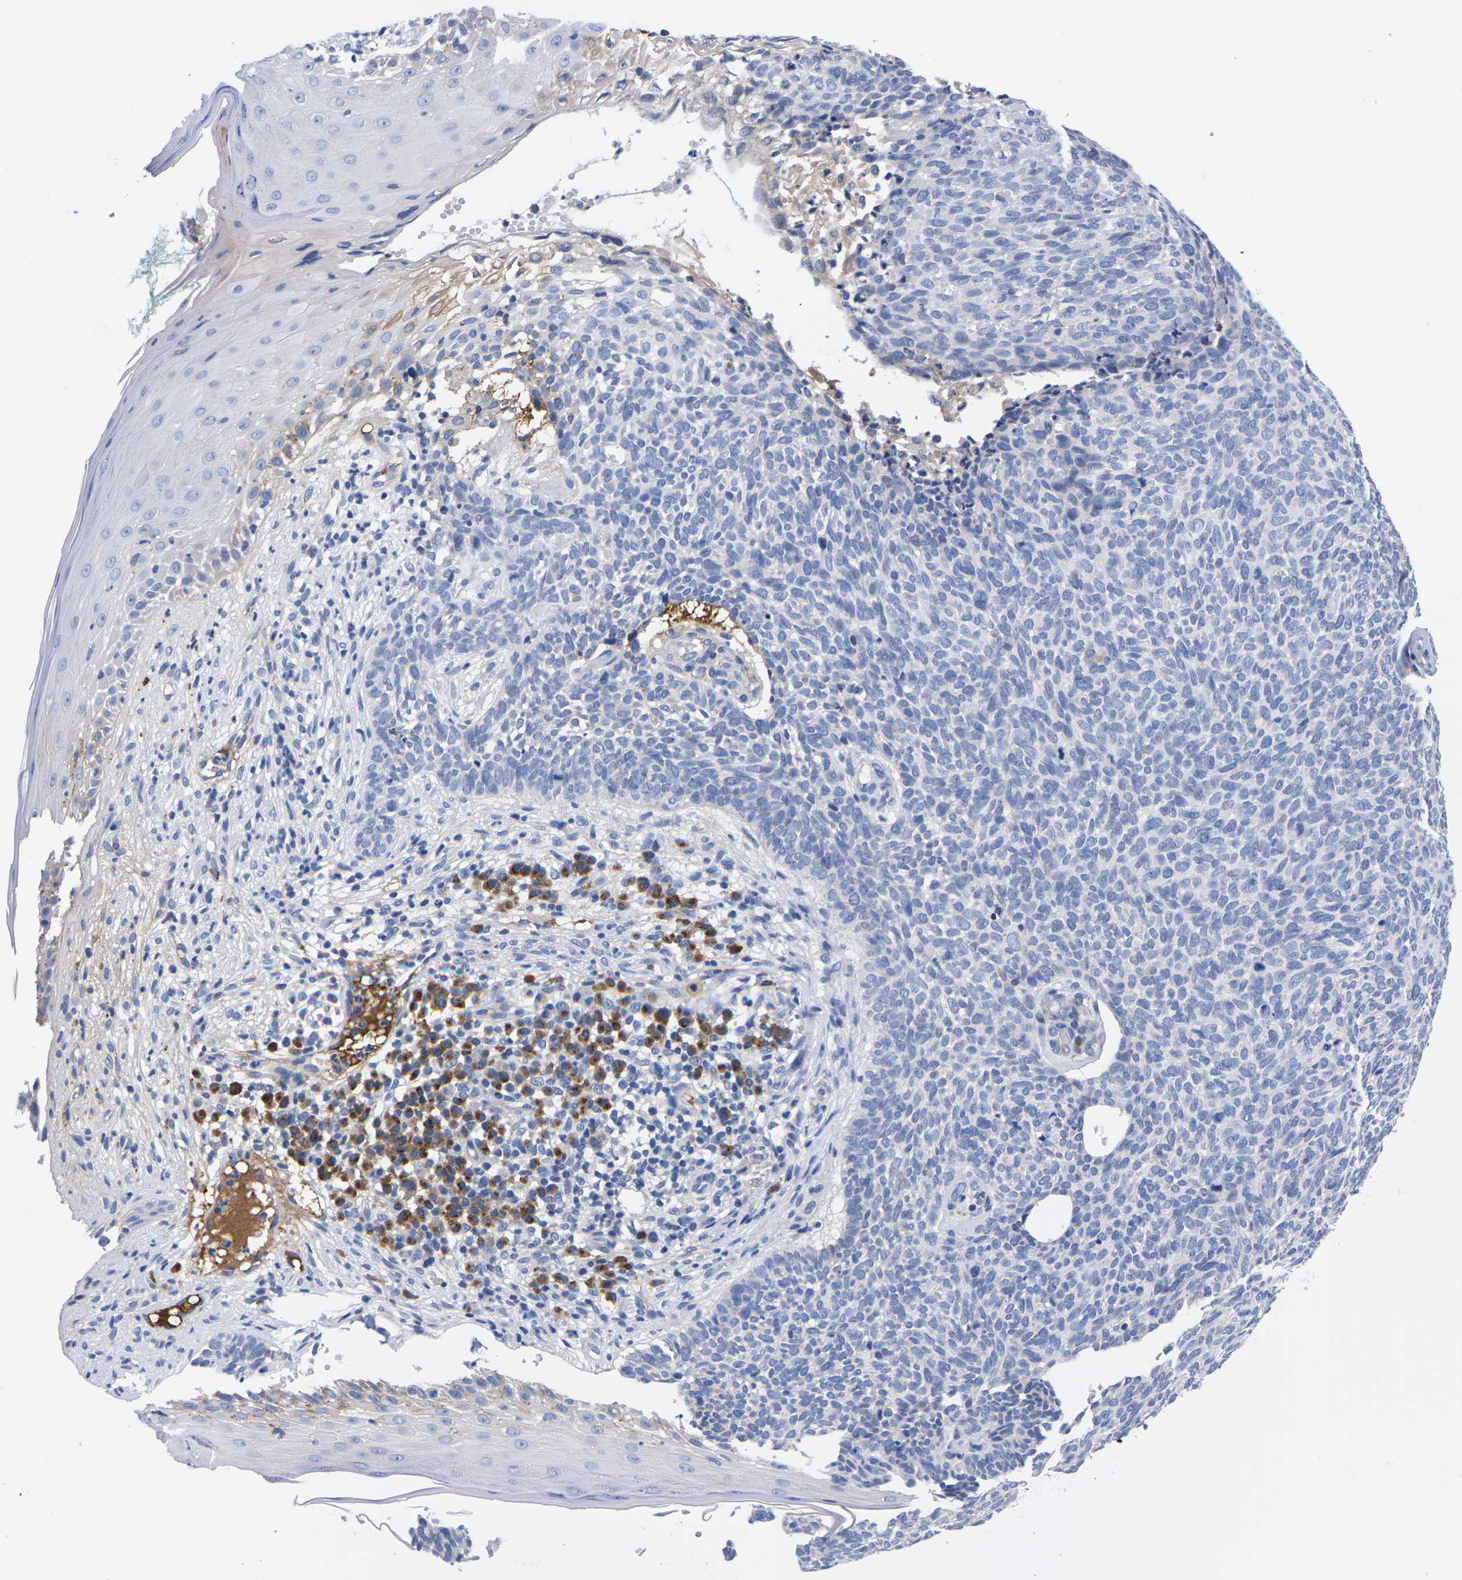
{"staining": {"intensity": "negative", "quantity": "none", "location": "none"}, "tissue": "skin cancer", "cell_type": "Tumor cells", "image_type": "cancer", "snomed": [{"axis": "morphology", "description": "Basal cell carcinoma"}, {"axis": "topography", "description": "Skin"}], "caption": "Skin cancer stained for a protein using immunohistochemistry shows no staining tumor cells.", "gene": "FAM210A", "patient": {"sex": "female", "age": 84}}